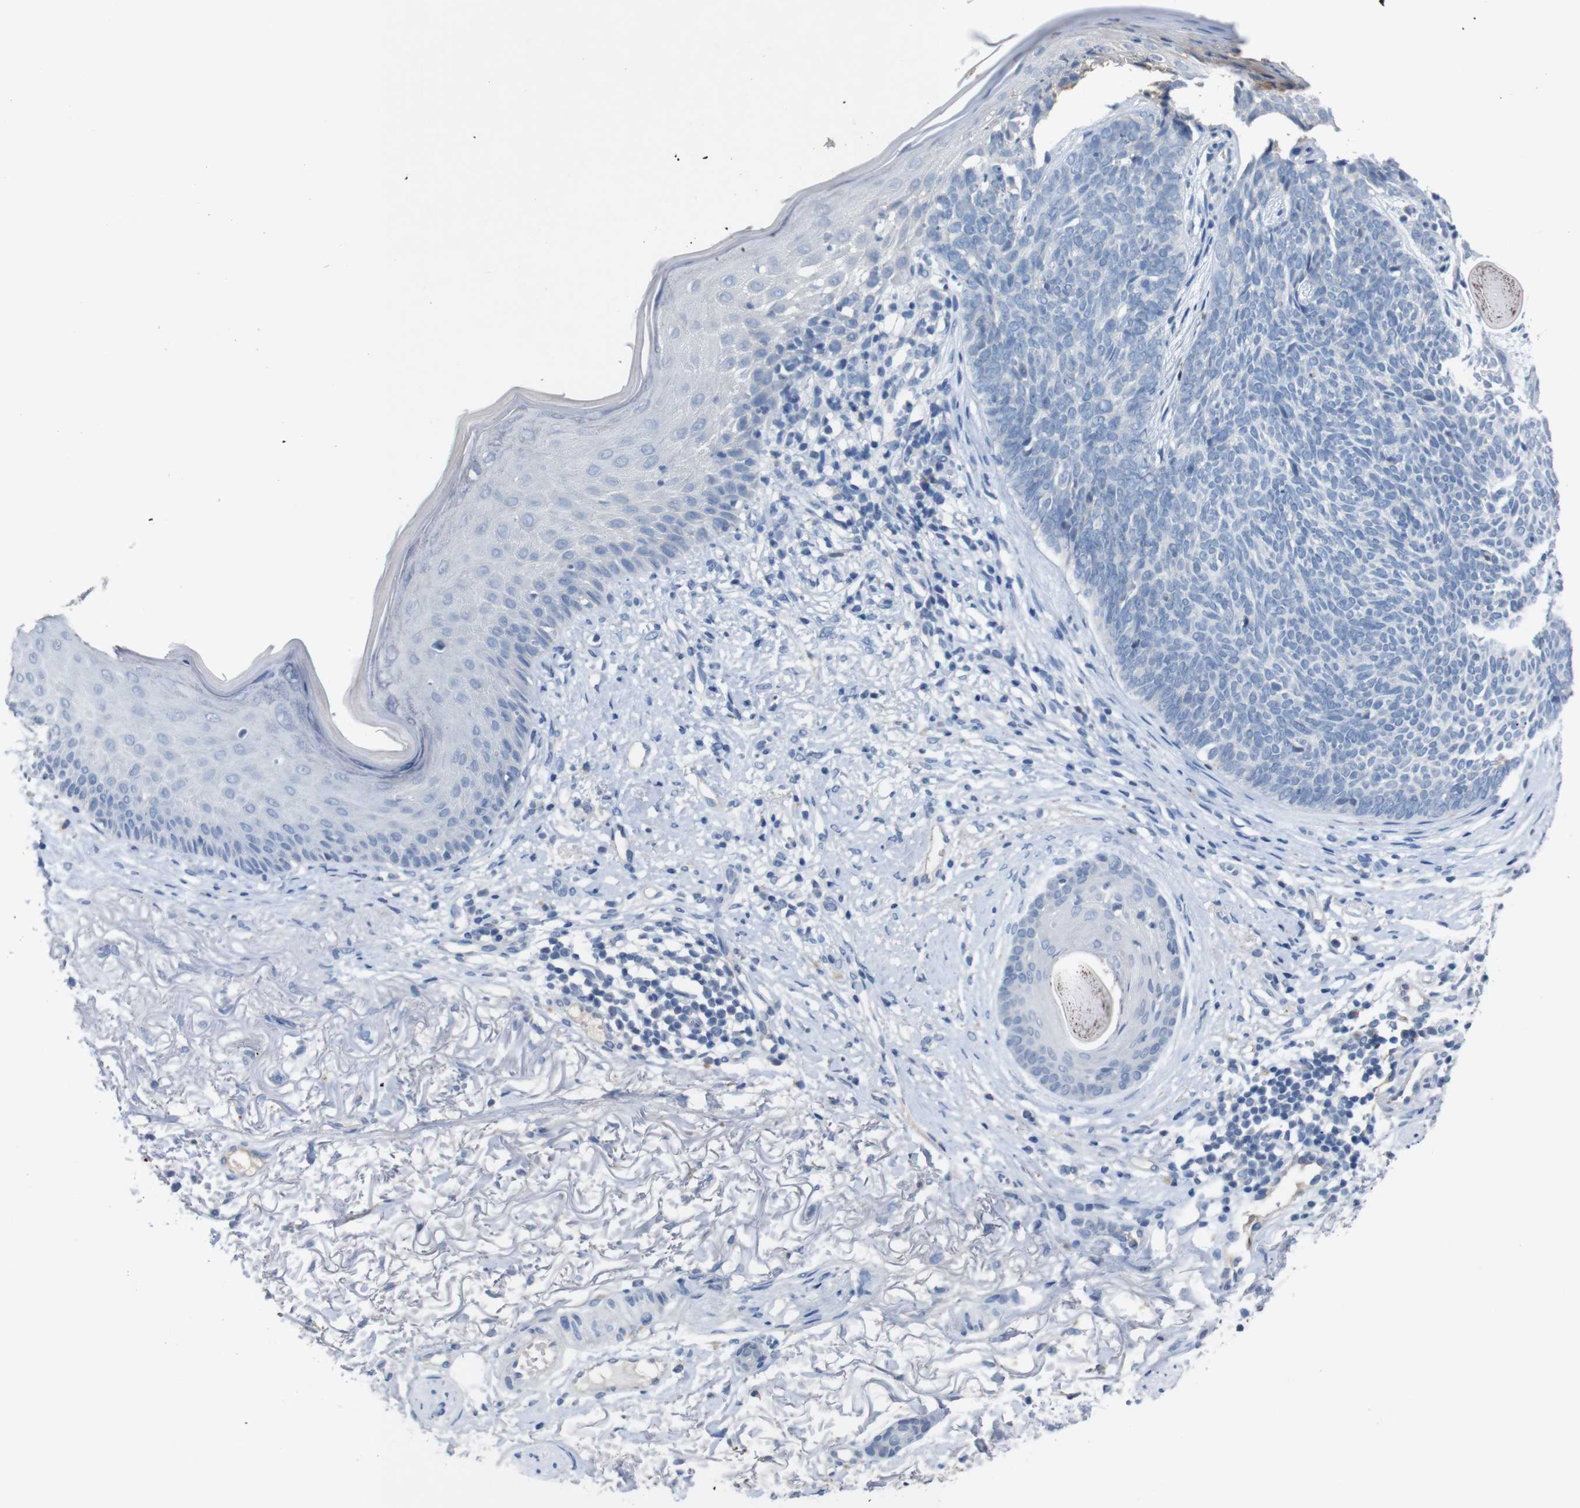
{"staining": {"intensity": "negative", "quantity": "none", "location": "none"}, "tissue": "skin cancer", "cell_type": "Tumor cells", "image_type": "cancer", "snomed": [{"axis": "morphology", "description": "Basal cell carcinoma"}, {"axis": "topography", "description": "Skin"}], "caption": "Immunohistochemistry (IHC) of human skin cancer (basal cell carcinoma) demonstrates no staining in tumor cells.", "gene": "SLC2A8", "patient": {"sex": "female", "age": 70}}